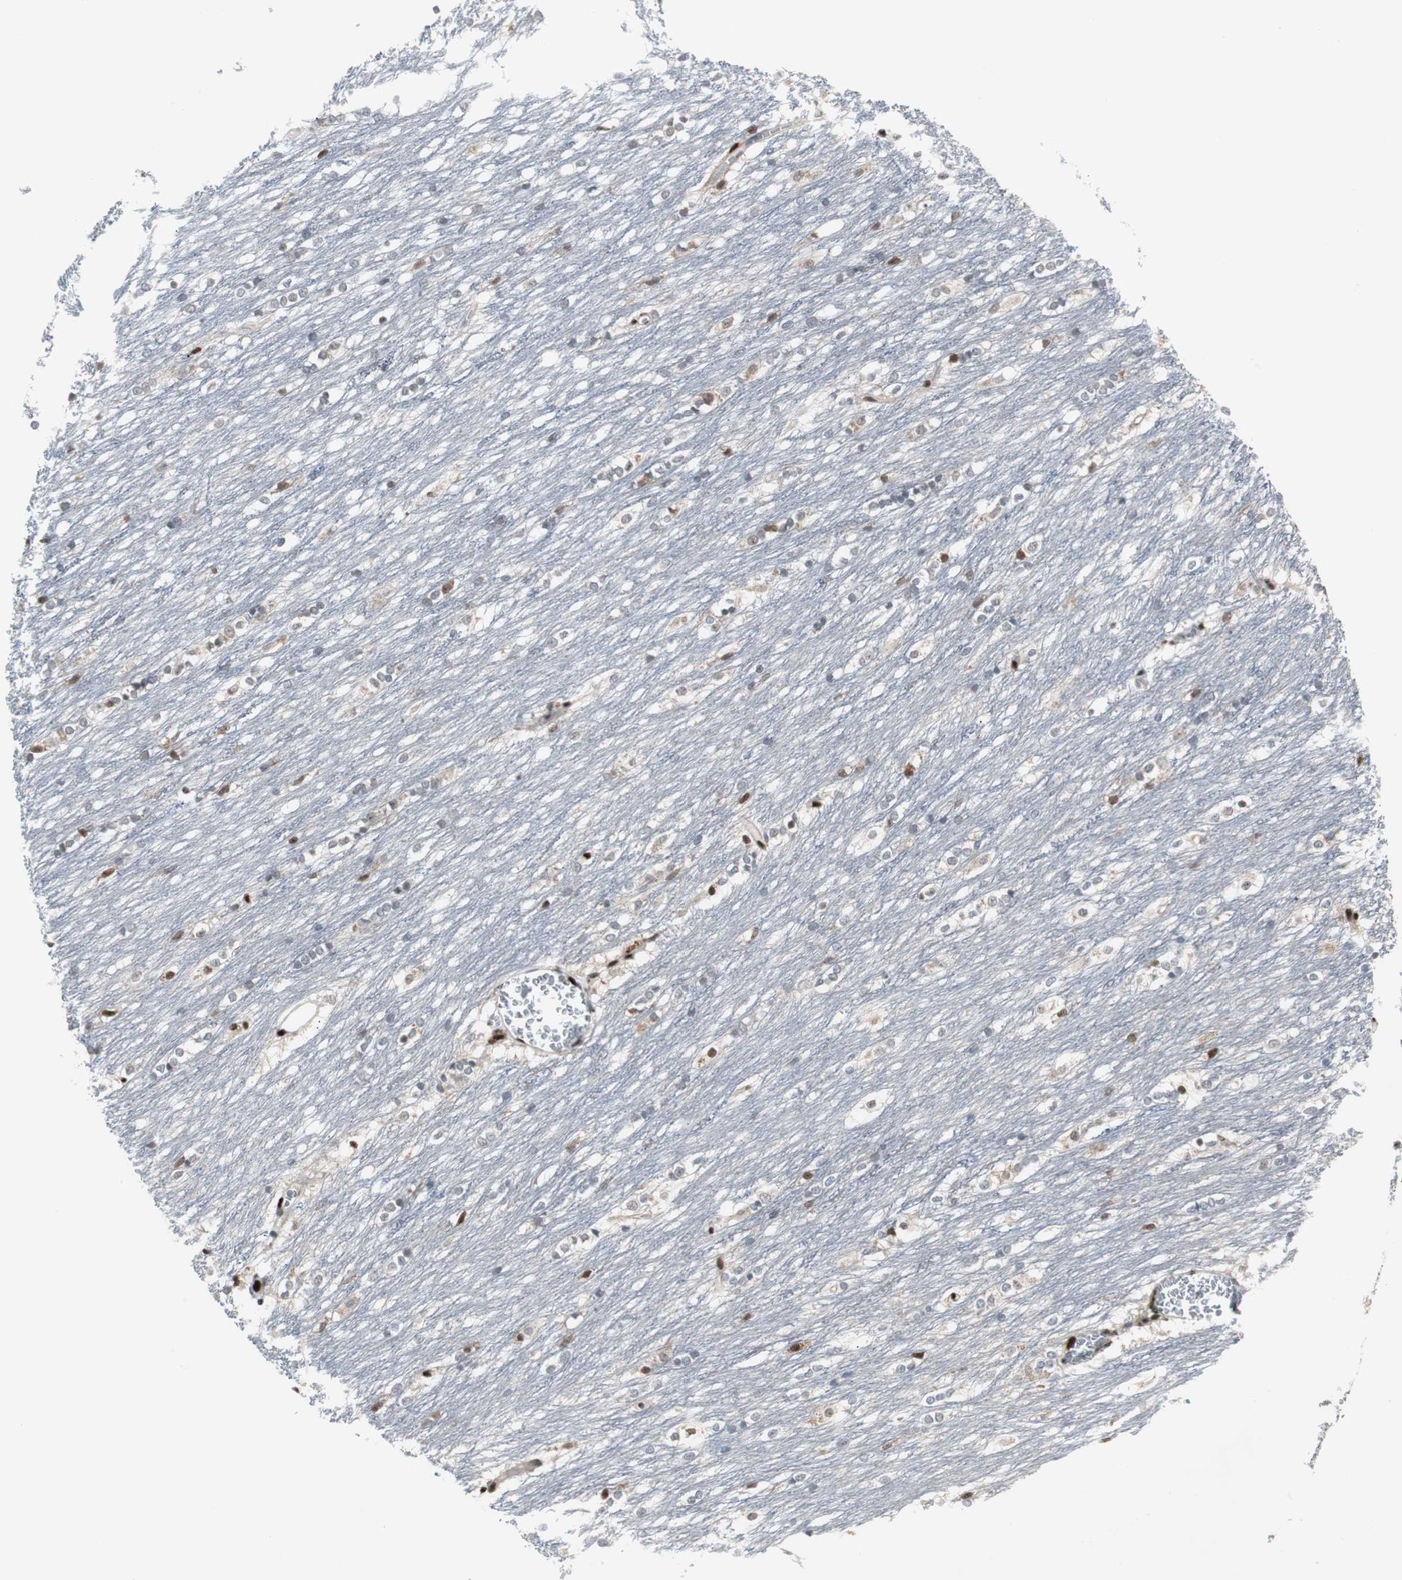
{"staining": {"intensity": "moderate", "quantity": "<25%", "location": "nuclear"}, "tissue": "caudate", "cell_type": "Glial cells", "image_type": "normal", "snomed": [{"axis": "morphology", "description": "Normal tissue, NOS"}, {"axis": "topography", "description": "Lateral ventricle wall"}], "caption": "Immunohistochemistry (IHC) of normal caudate shows low levels of moderate nuclear positivity in approximately <25% of glial cells.", "gene": "GRK2", "patient": {"sex": "female", "age": 19}}